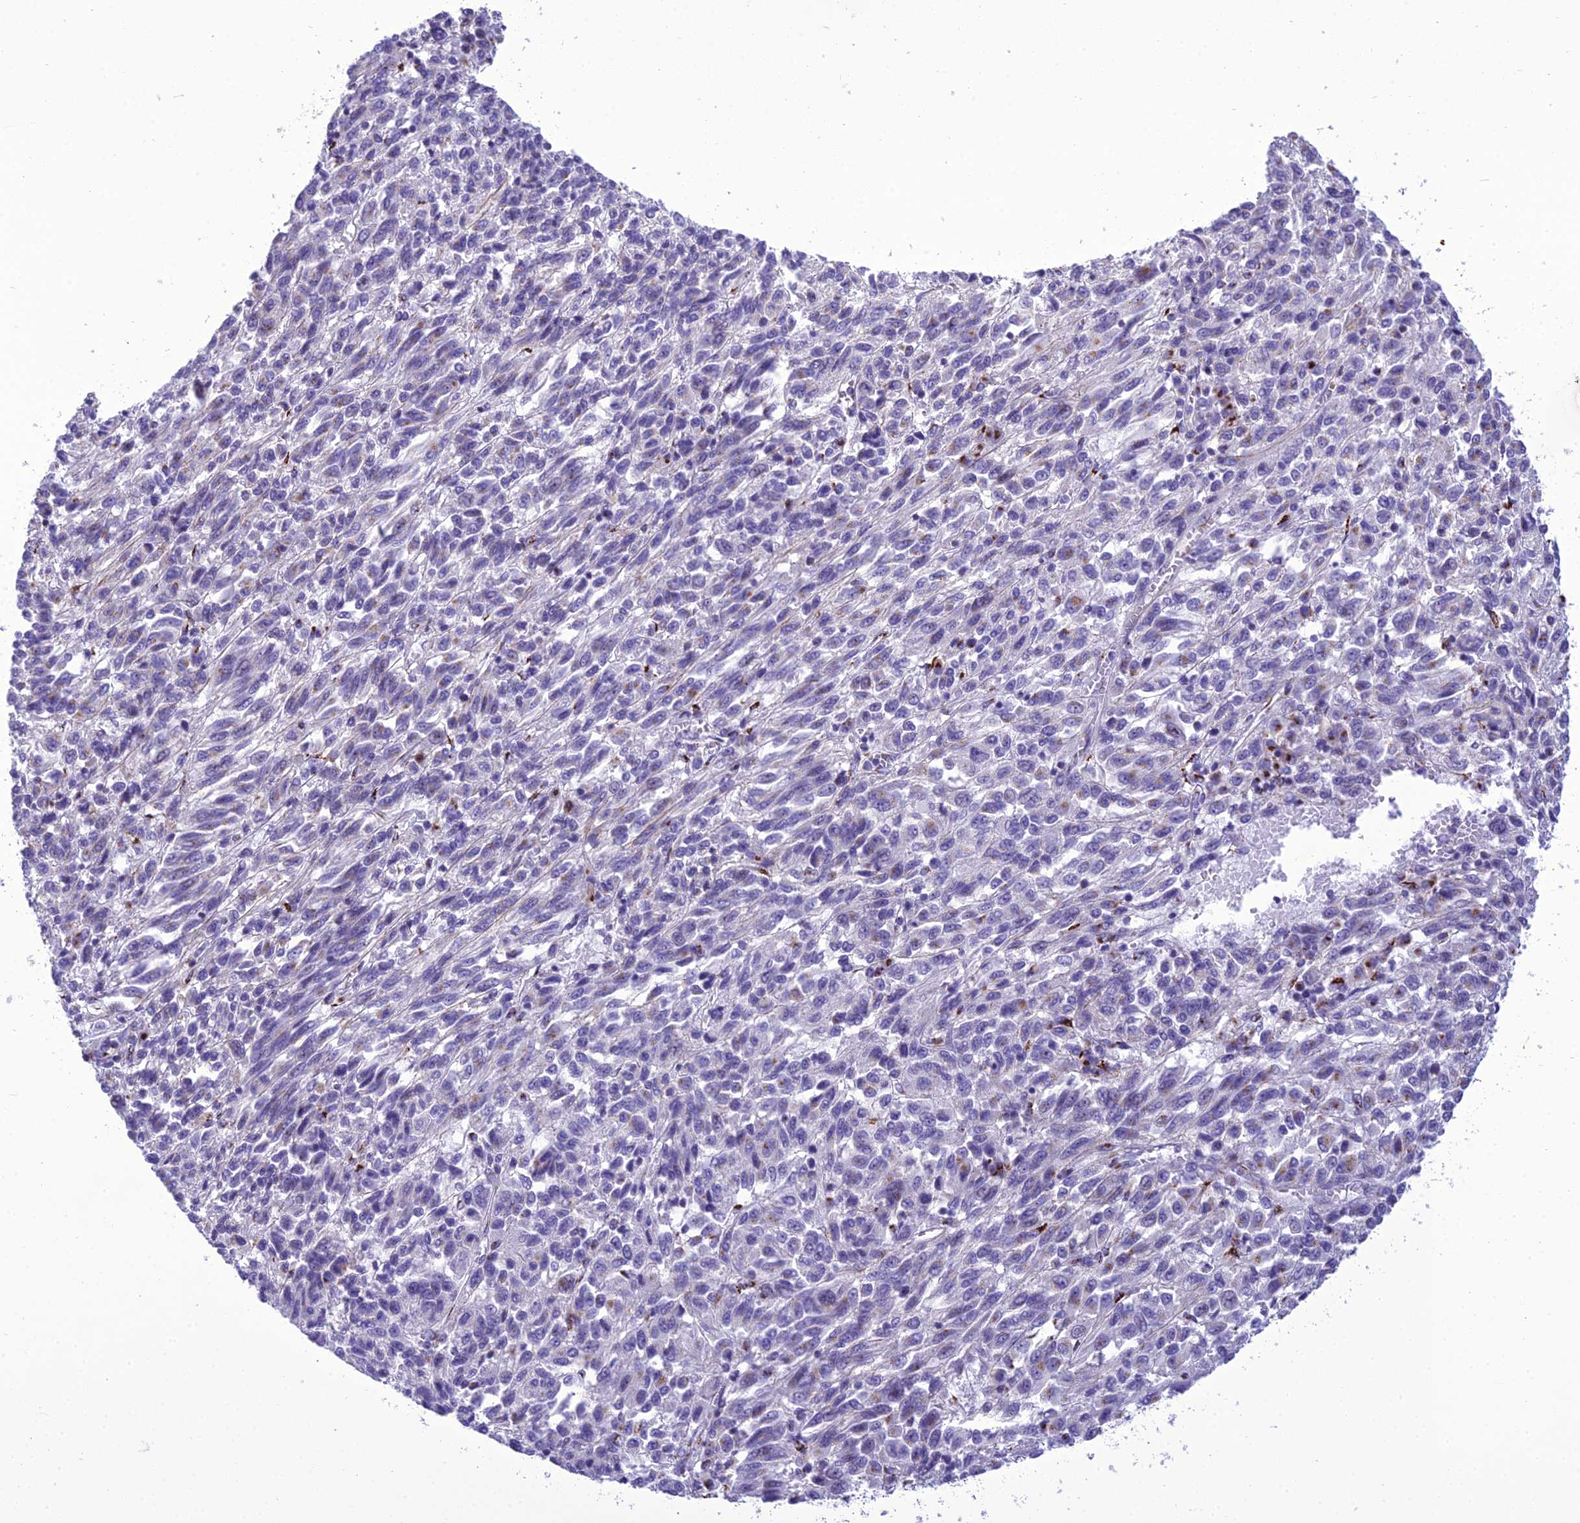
{"staining": {"intensity": "negative", "quantity": "none", "location": "none"}, "tissue": "melanoma", "cell_type": "Tumor cells", "image_type": "cancer", "snomed": [{"axis": "morphology", "description": "Malignant melanoma, Metastatic site"}, {"axis": "topography", "description": "Lung"}], "caption": "A histopathology image of human melanoma is negative for staining in tumor cells. (Brightfield microscopy of DAB (3,3'-diaminobenzidine) immunohistochemistry at high magnification).", "gene": "GOLM2", "patient": {"sex": "male", "age": 64}}